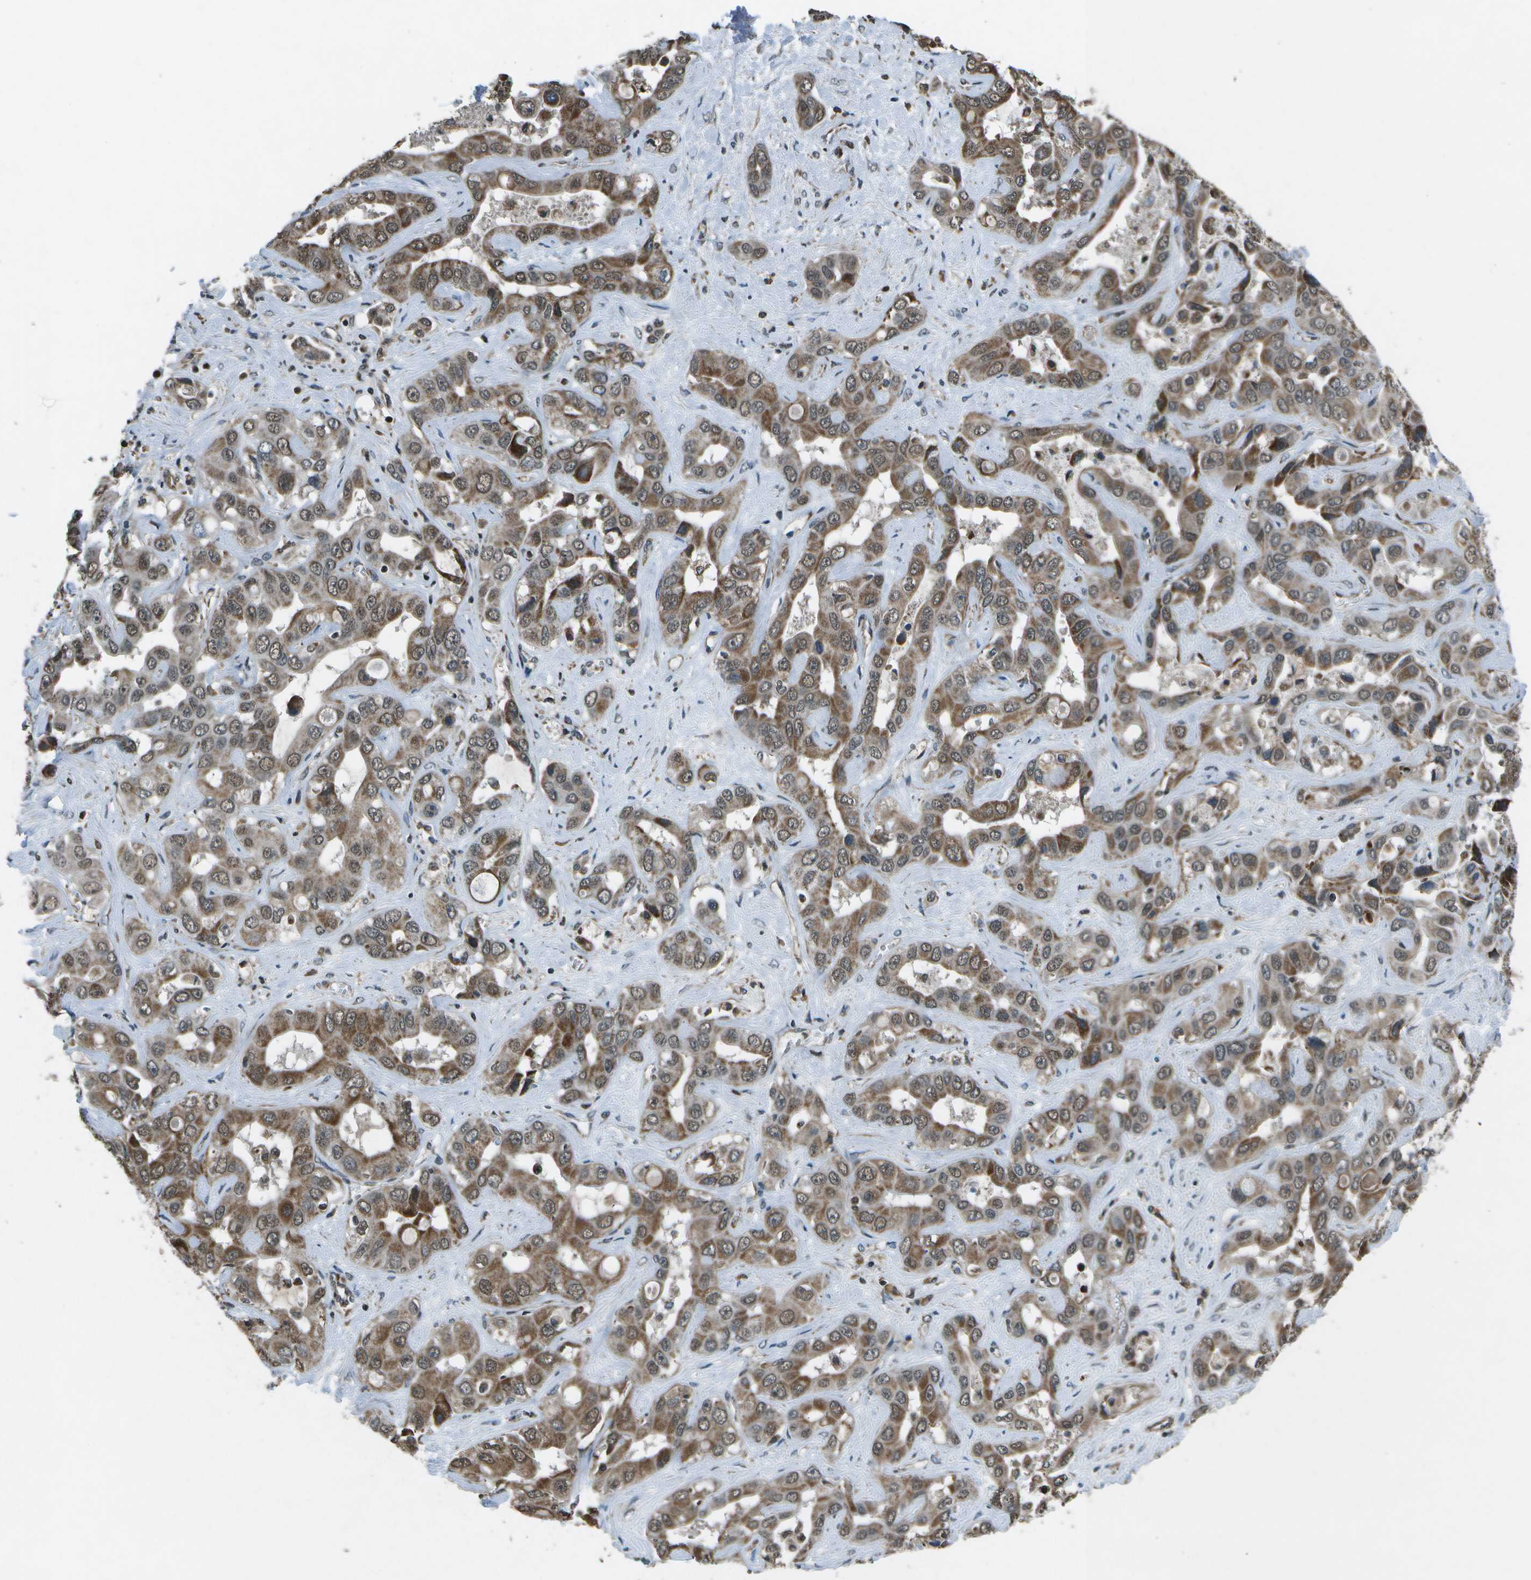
{"staining": {"intensity": "moderate", "quantity": ">75%", "location": "cytoplasmic/membranous"}, "tissue": "liver cancer", "cell_type": "Tumor cells", "image_type": "cancer", "snomed": [{"axis": "morphology", "description": "Cholangiocarcinoma"}, {"axis": "topography", "description": "Liver"}], "caption": "A medium amount of moderate cytoplasmic/membranous expression is appreciated in about >75% of tumor cells in liver cholangiocarcinoma tissue.", "gene": "EIF2AK1", "patient": {"sex": "female", "age": 52}}